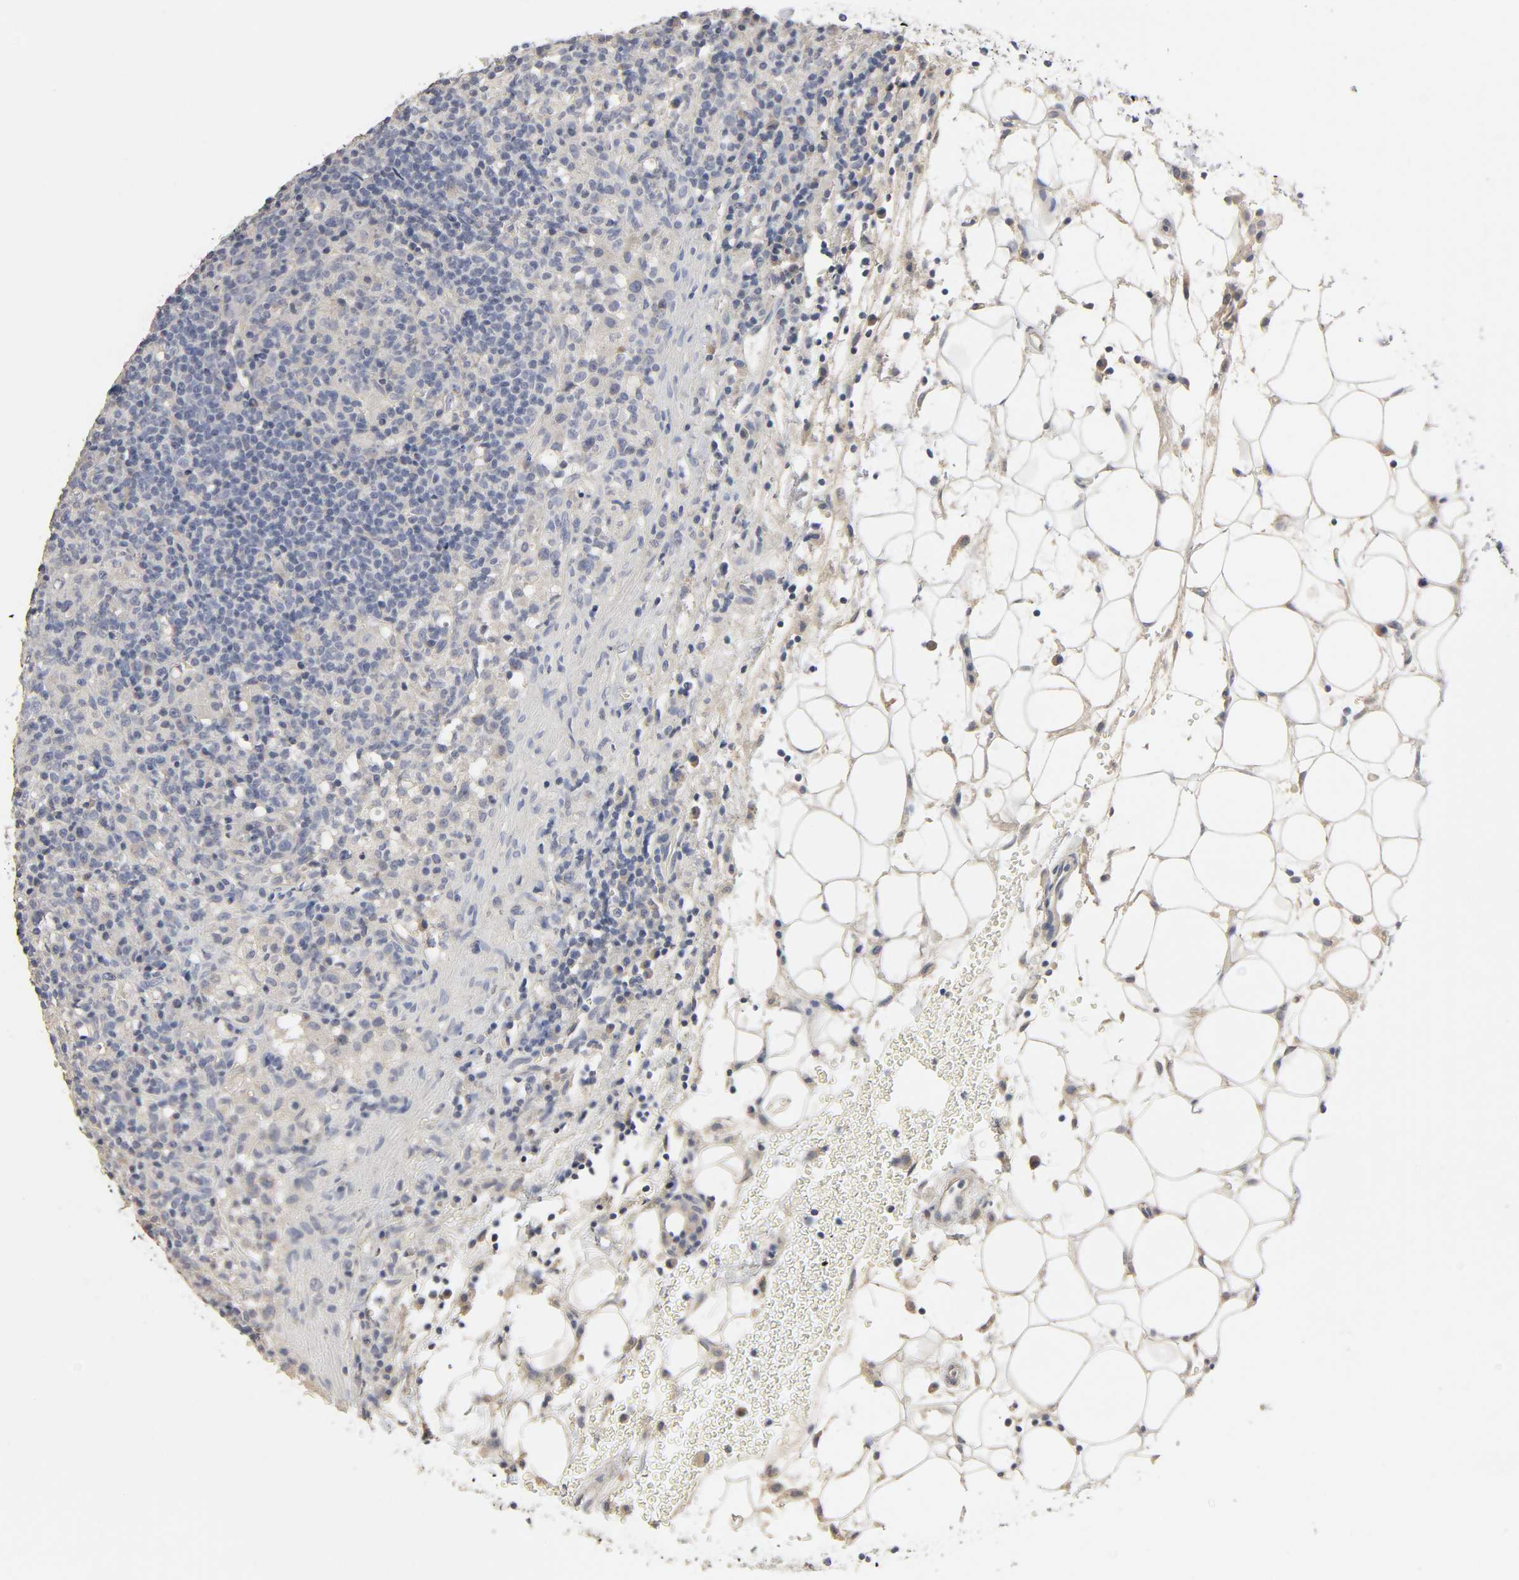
{"staining": {"intensity": "negative", "quantity": "none", "location": "none"}, "tissue": "lymphoma", "cell_type": "Tumor cells", "image_type": "cancer", "snomed": [{"axis": "morphology", "description": "Hodgkin's disease, NOS"}, {"axis": "topography", "description": "Lymph node"}], "caption": "Human Hodgkin's disease stained for a protein using immunohistochemistry demonstrates no staining in tumor cells.", "gene": "SLC10A2", "patient": {"sex": "male", "age": 65}}